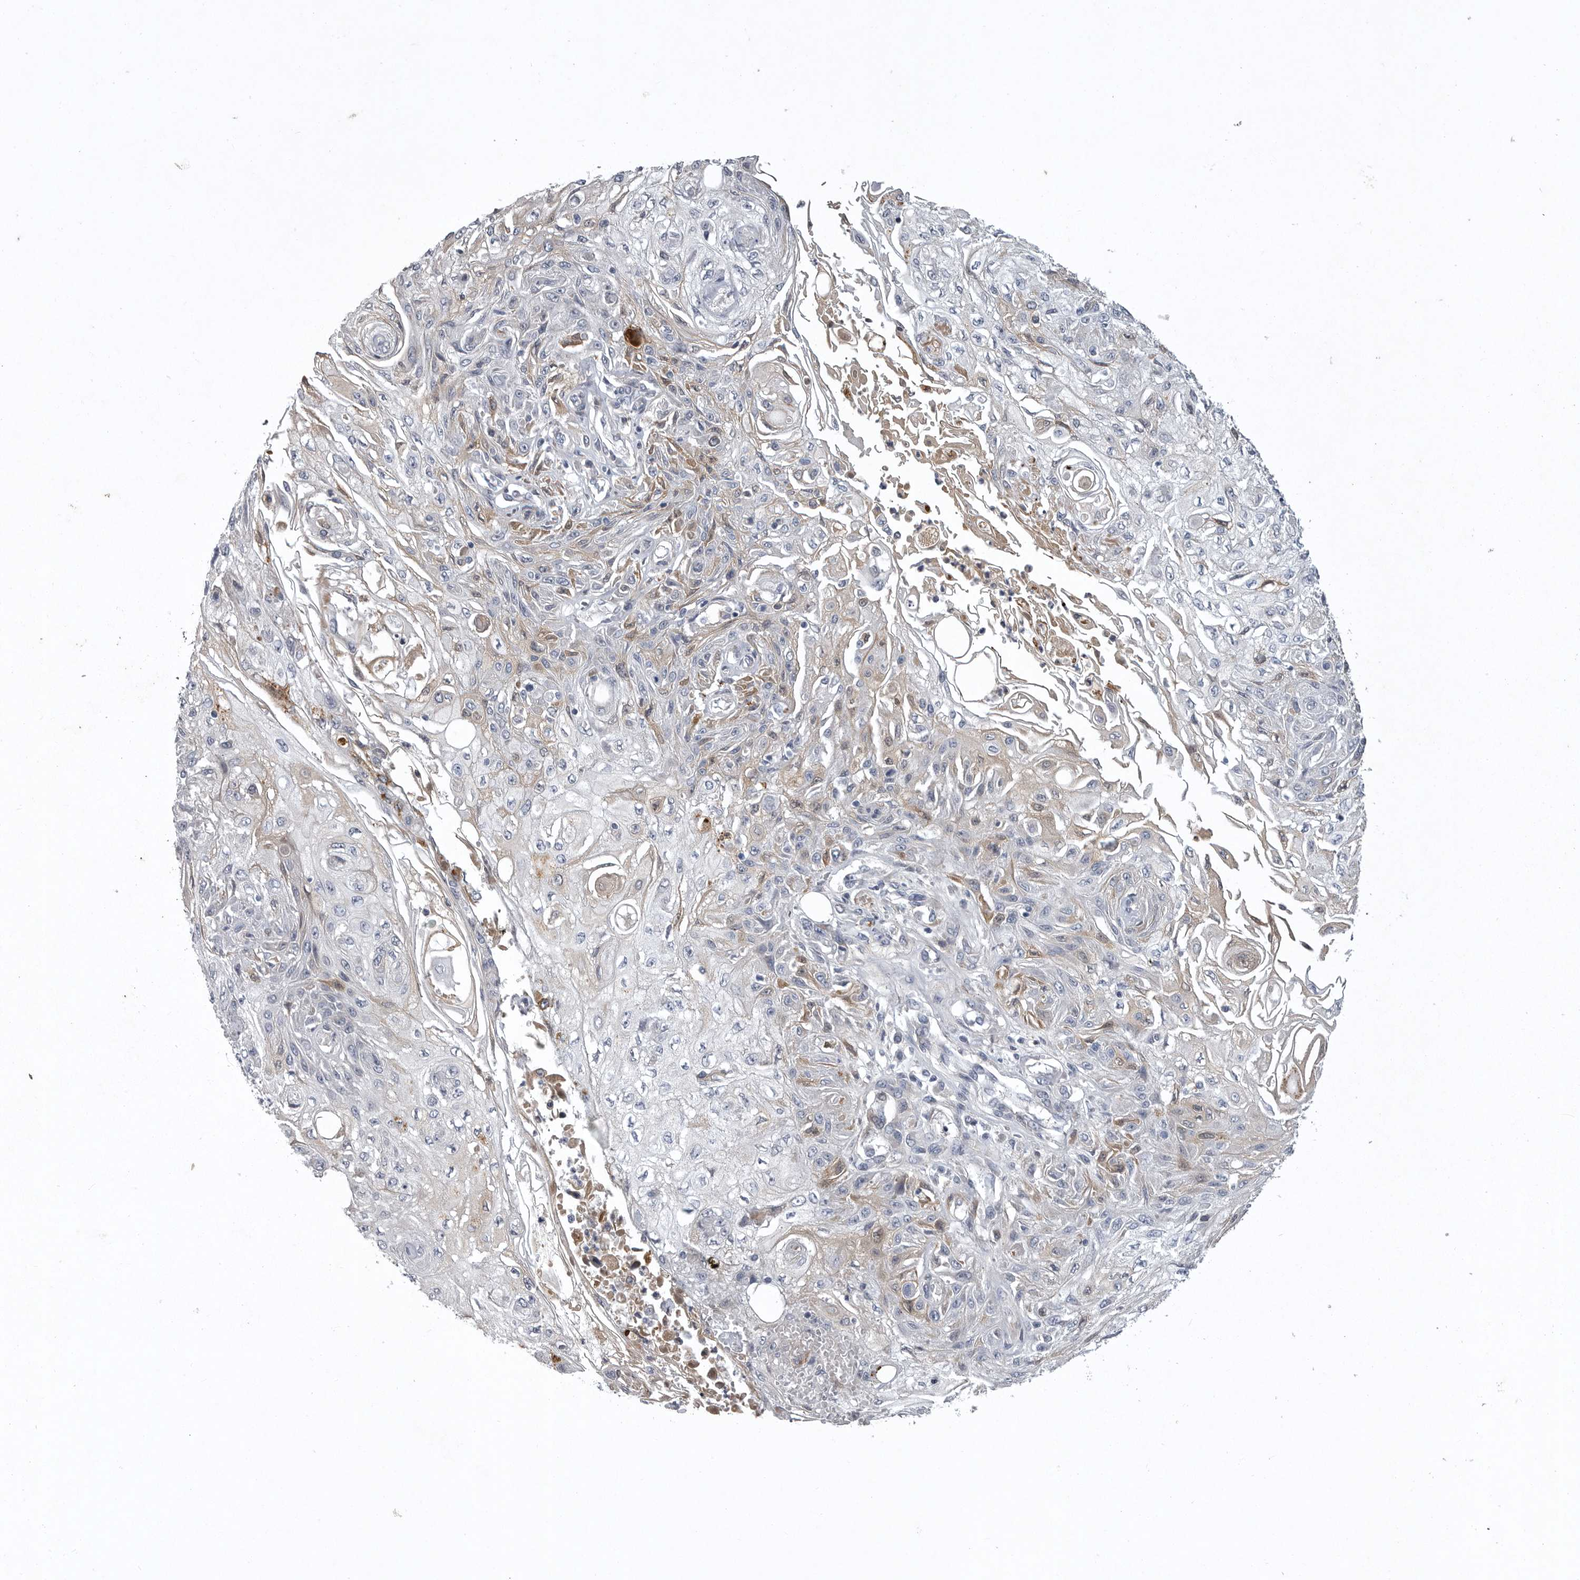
{"staining": {"intensity": "negative", "quantity": "none", "location": "none"}, "tissue": "skin cancer", "cell_type": "Tumor cells", "image_type": "cancer", "snomed": [{"axis": "morphology", "description": "Squamous cell carcinoma, NOS"}, {"axis": "morphology", "description": "Squamous cell carcinoma, metastatic, NOS"}, {"axis": "topography", "description": "Skin"}, {"axis": "topography", "description": "Lymph node"}], "caption": "Tumor cells are negative for brown protein staining in skin cancer.", "gene": "CRP", "patient": {"sex": "male", "age": 75}}